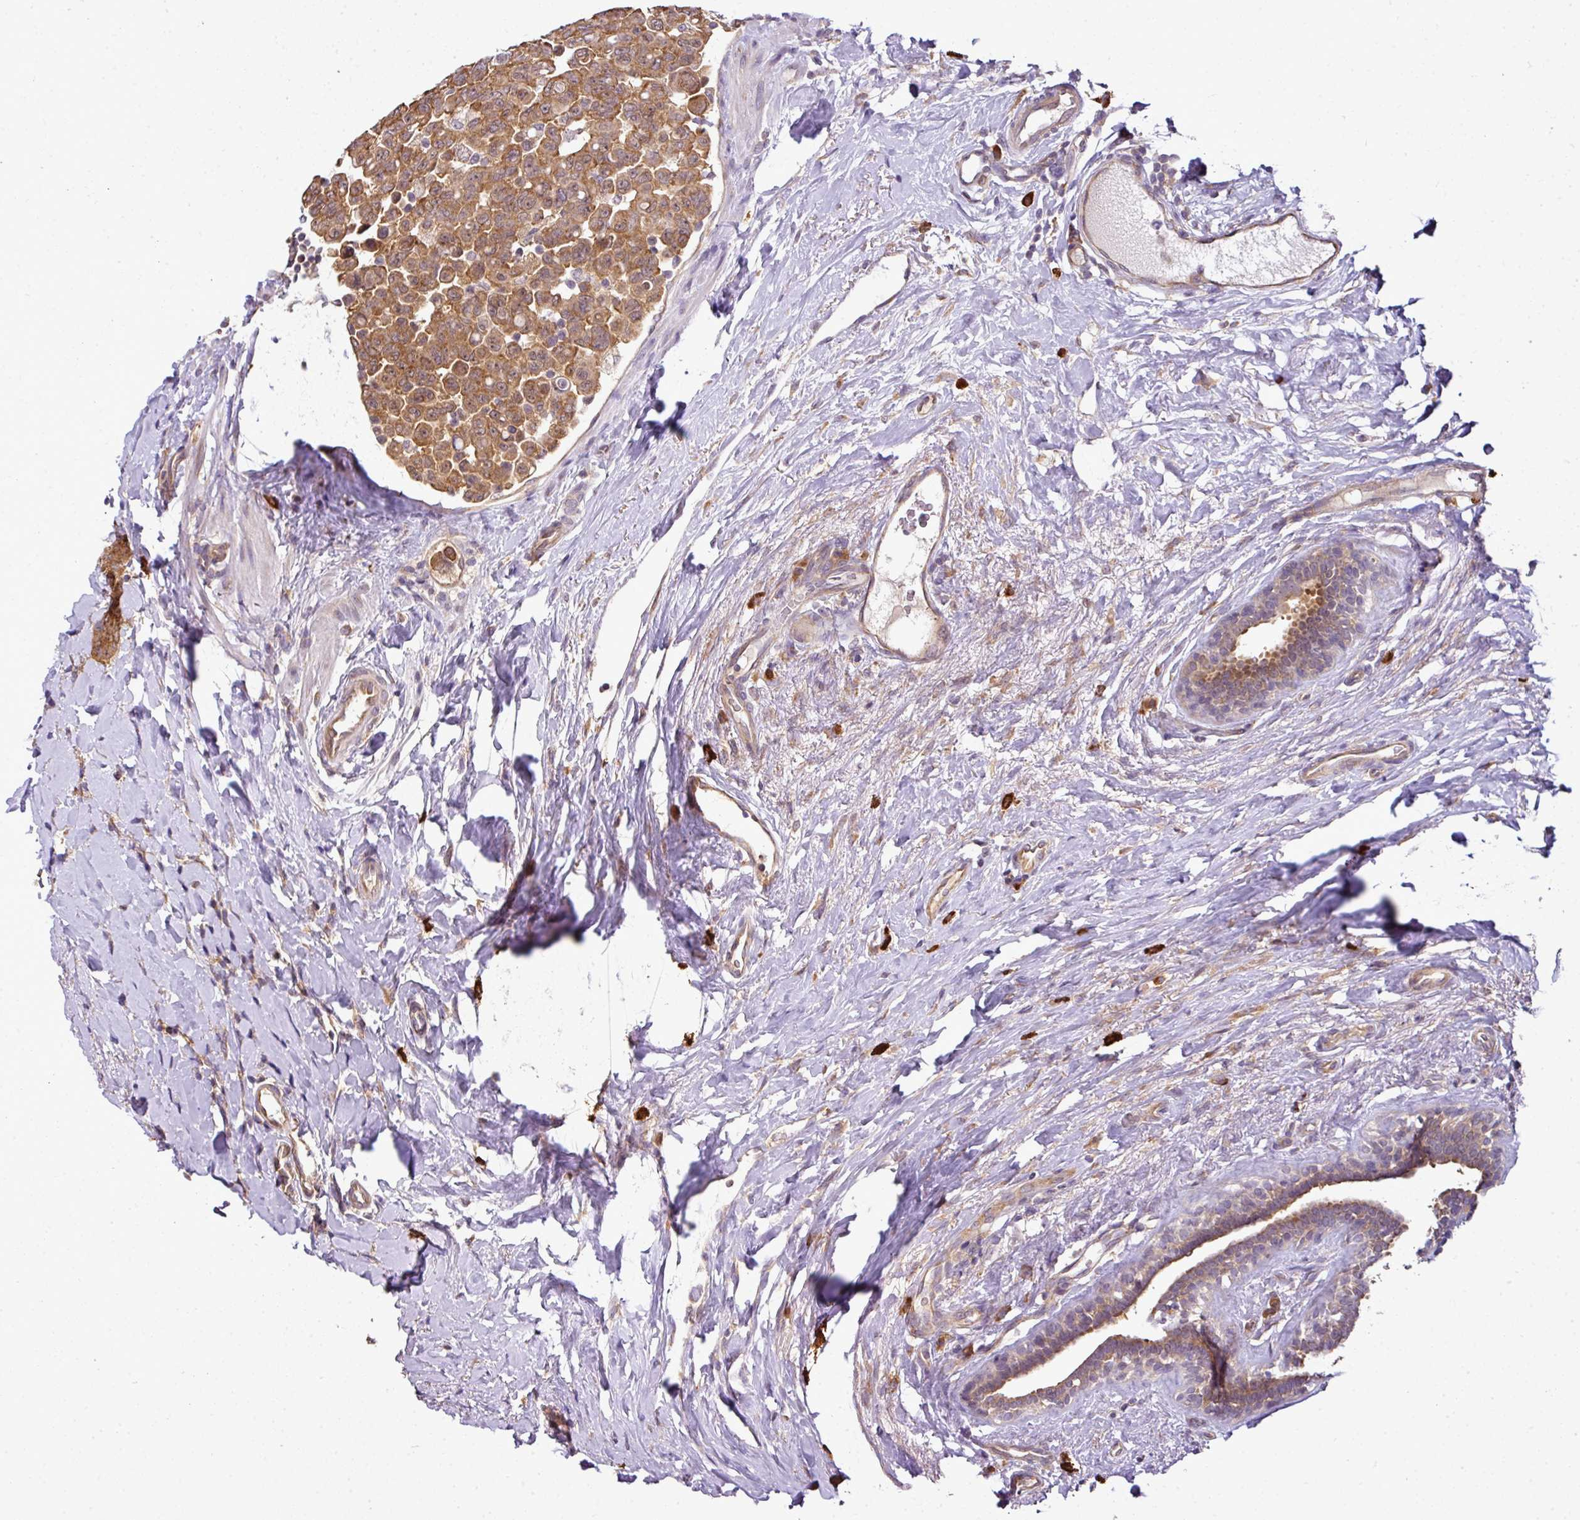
{"staining": {"intensity": "moderate", "quantity": ">75%", "location": "cytoplasmic/membranous"}, "tissue": "breast cancer", "cell_type": "Tumor cells", "image_type": "cancer", "snomed": [{"axis": "morphology", "description": "Duct carcinoma"}, {"axis": "topography", "description": "Breast"}], "caption": "A high-resolution histopathology image shows IHC staining of breast intraductal carcinoma, which reveals moderate cytoplasmic/membranous positivity in approximately >75% of tumor cells.", "gene": "RBM4B", "patient": {"sex": "female", "age": 40}}